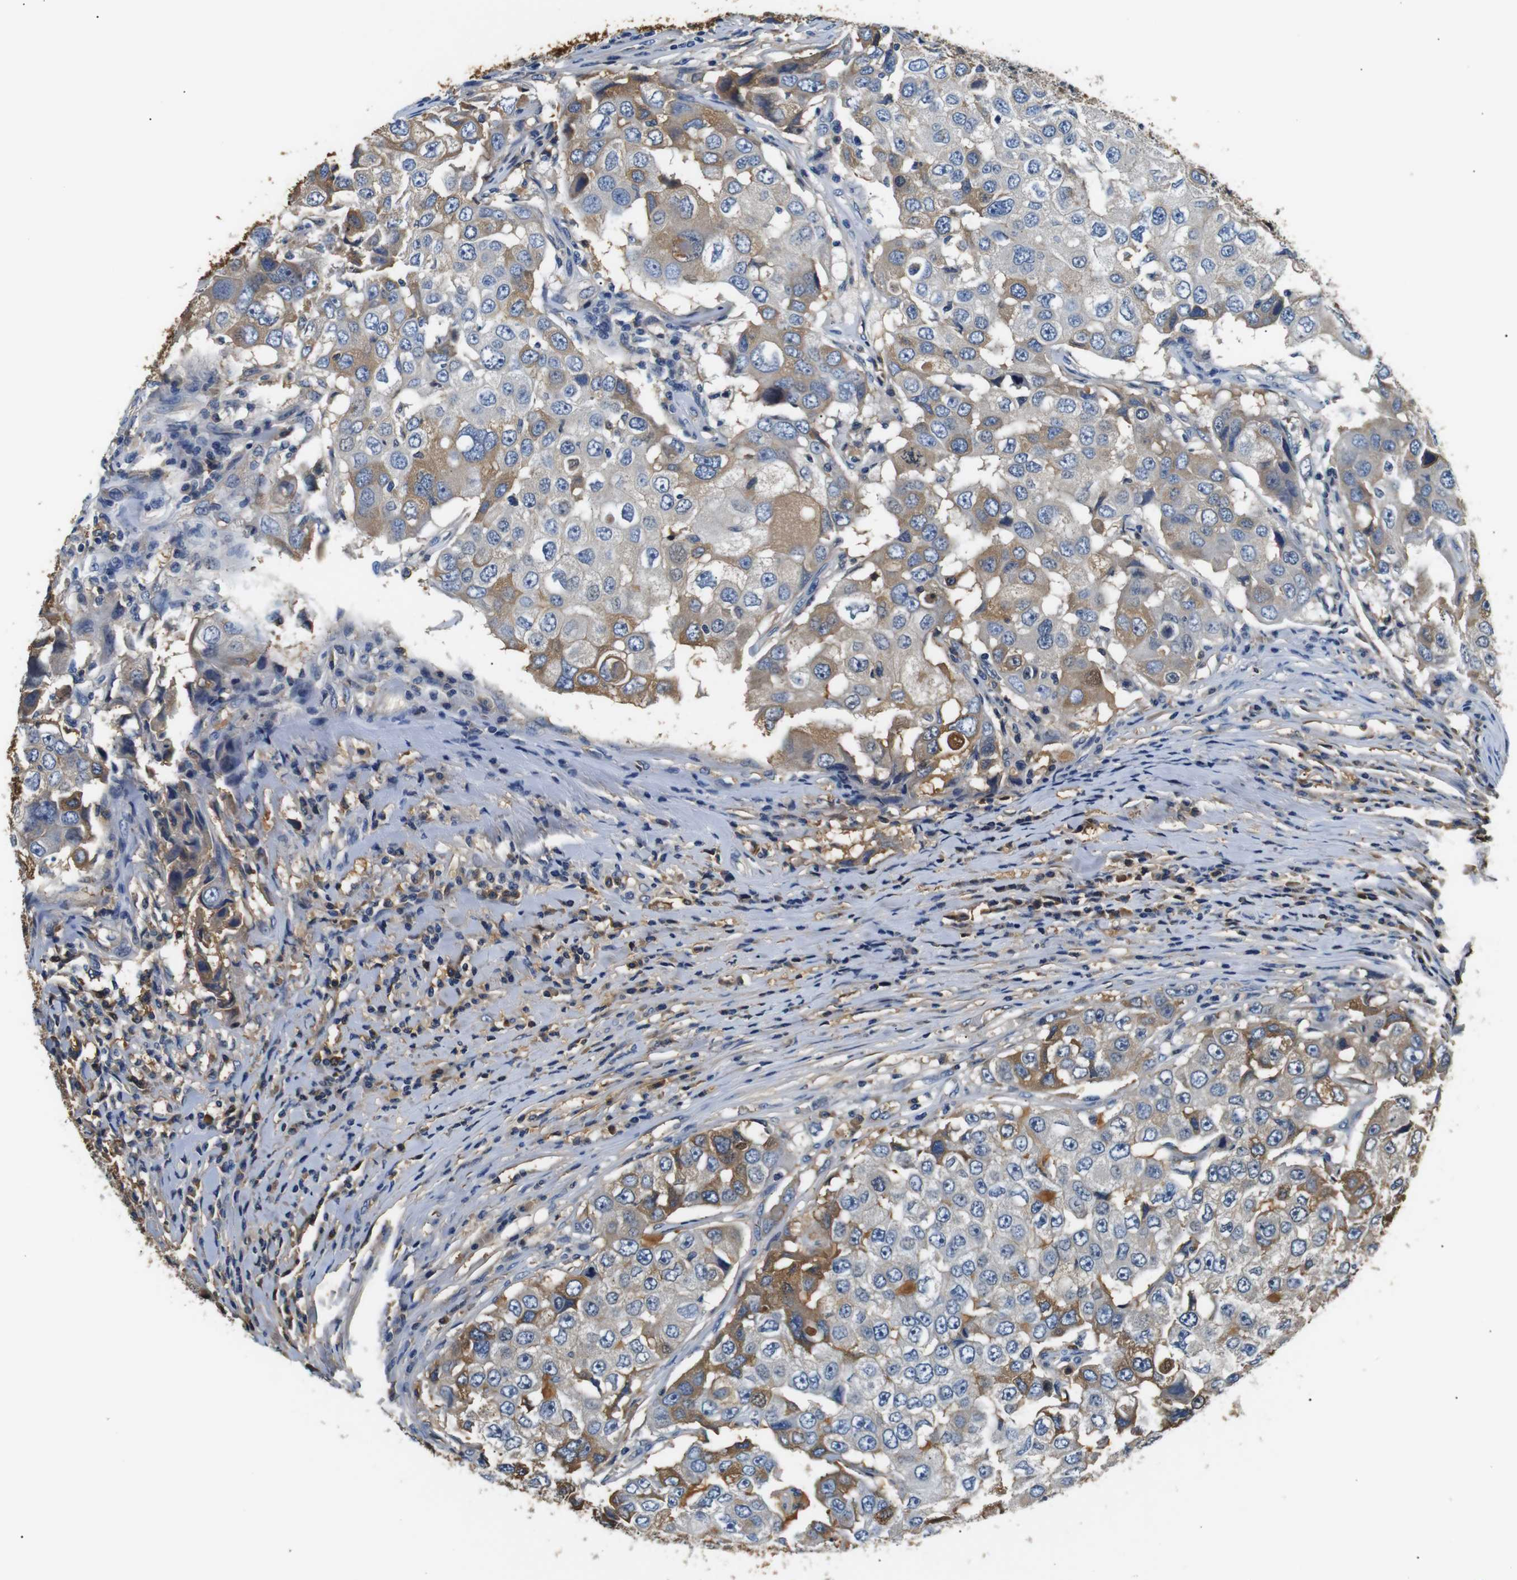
{"staining": {"intensity": "moderate", "quantity": "25%-75%", "location": "cytoplasmic/membranous"}, "tissue": "breast cancer", "cell_type": "Tumor cells", "image_type": "cancer", "snomed": [{"axis": "morphology", "description": "Duct carcinoma"}, {"axis": "topography", "description": "Breast"}], "caption": "Human breast cancer stained with a brown dye shows moderate cytoplasmic/membranous positive expression in approximately 25%-75% of tumor cells.", "gene": "LHCGR", "patient": {"sex": "female", "age": 27}}